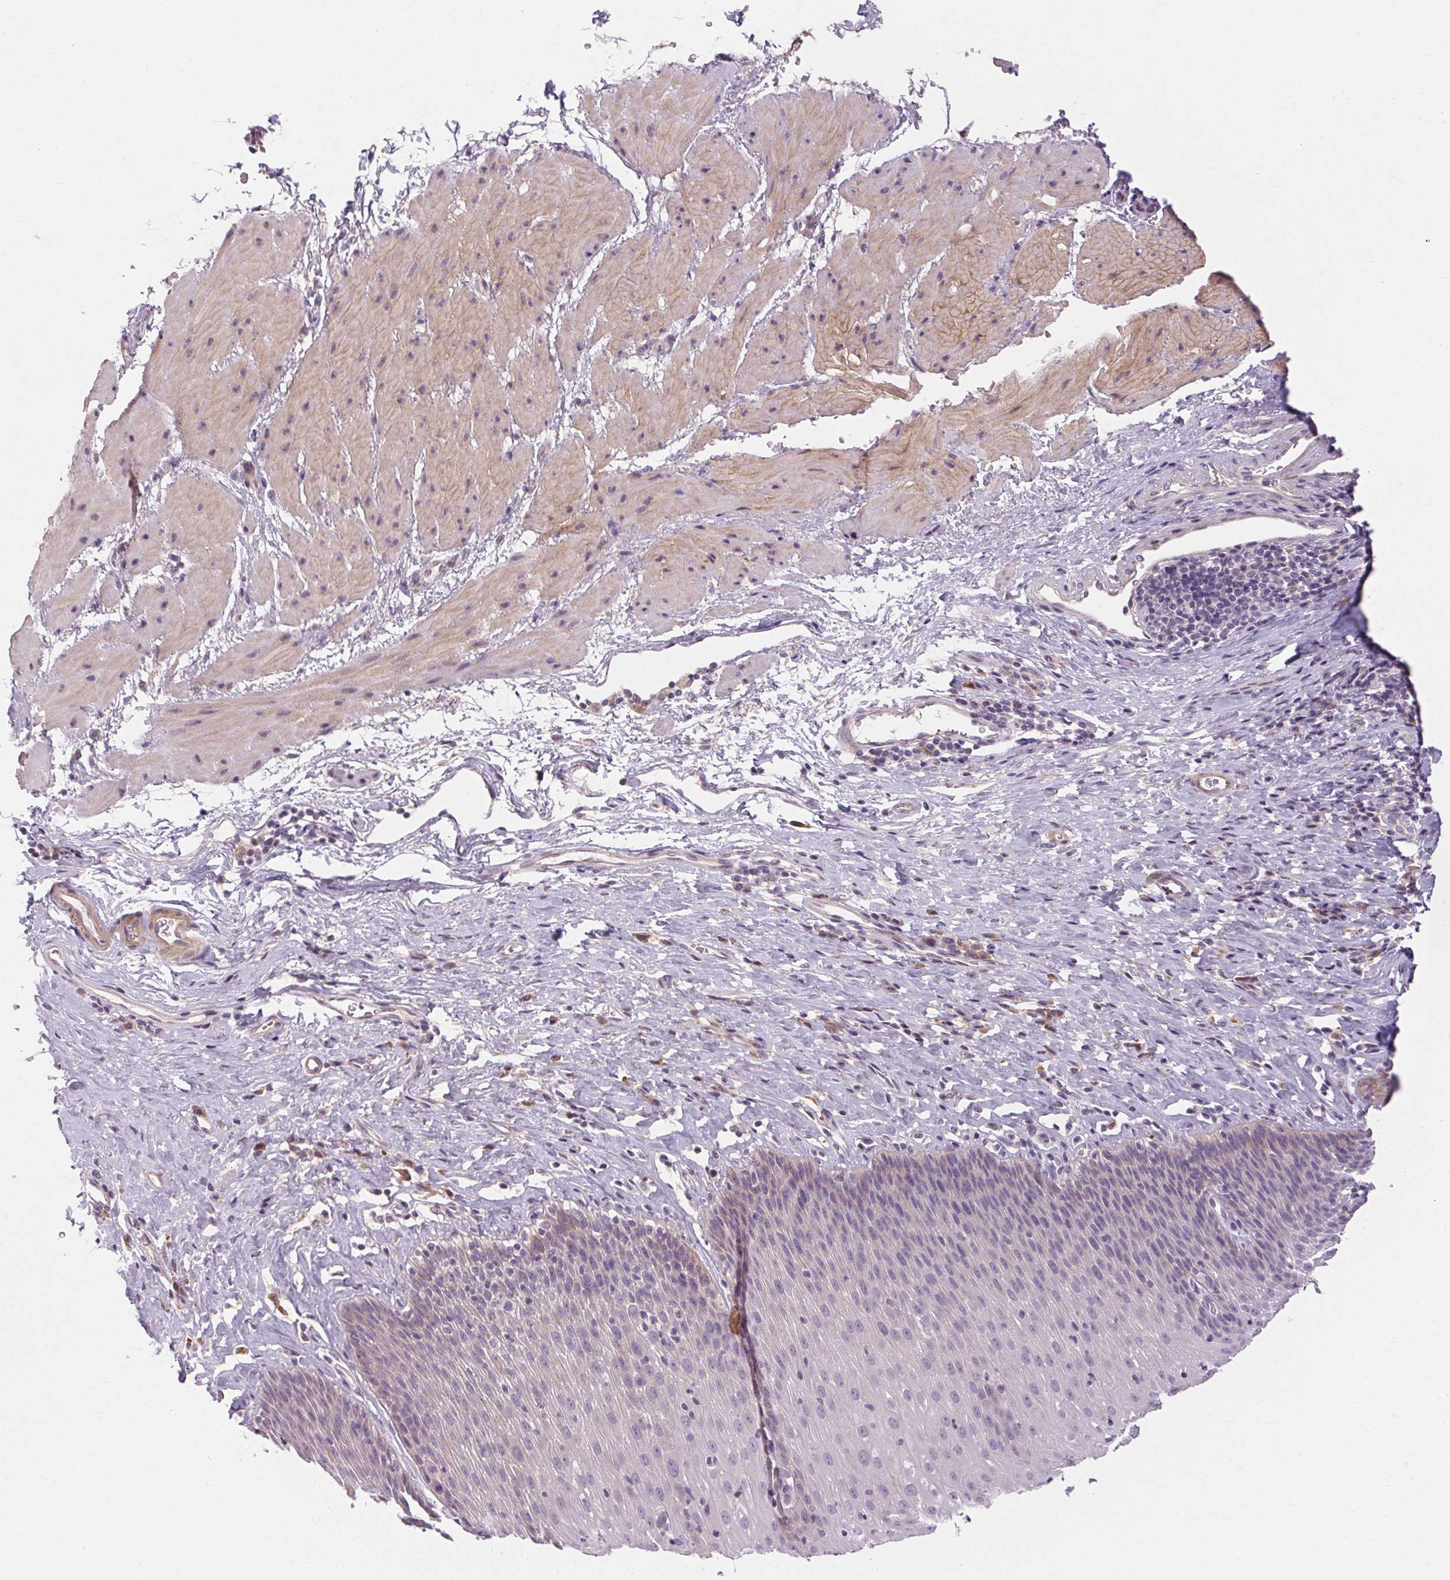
{"staining": {"intensity": "weak", "quantity": "<25%", "location": "cytoplasmic/membranous"}, "tissue": "esophagus", "cell_type": "Squamous epithelial cells", "image_type": "normal", "snomed": [{"axis": "morphology", "description": "Normal tissue, NOS"}, {"axis": "topography", "description": "Esophagus"}], "caption": "The image exhibits no significant expression in squamous epithelial cells of esophagus.", "gene": "TMEM52B", "patient": {"sex": "female", "age": 61}}